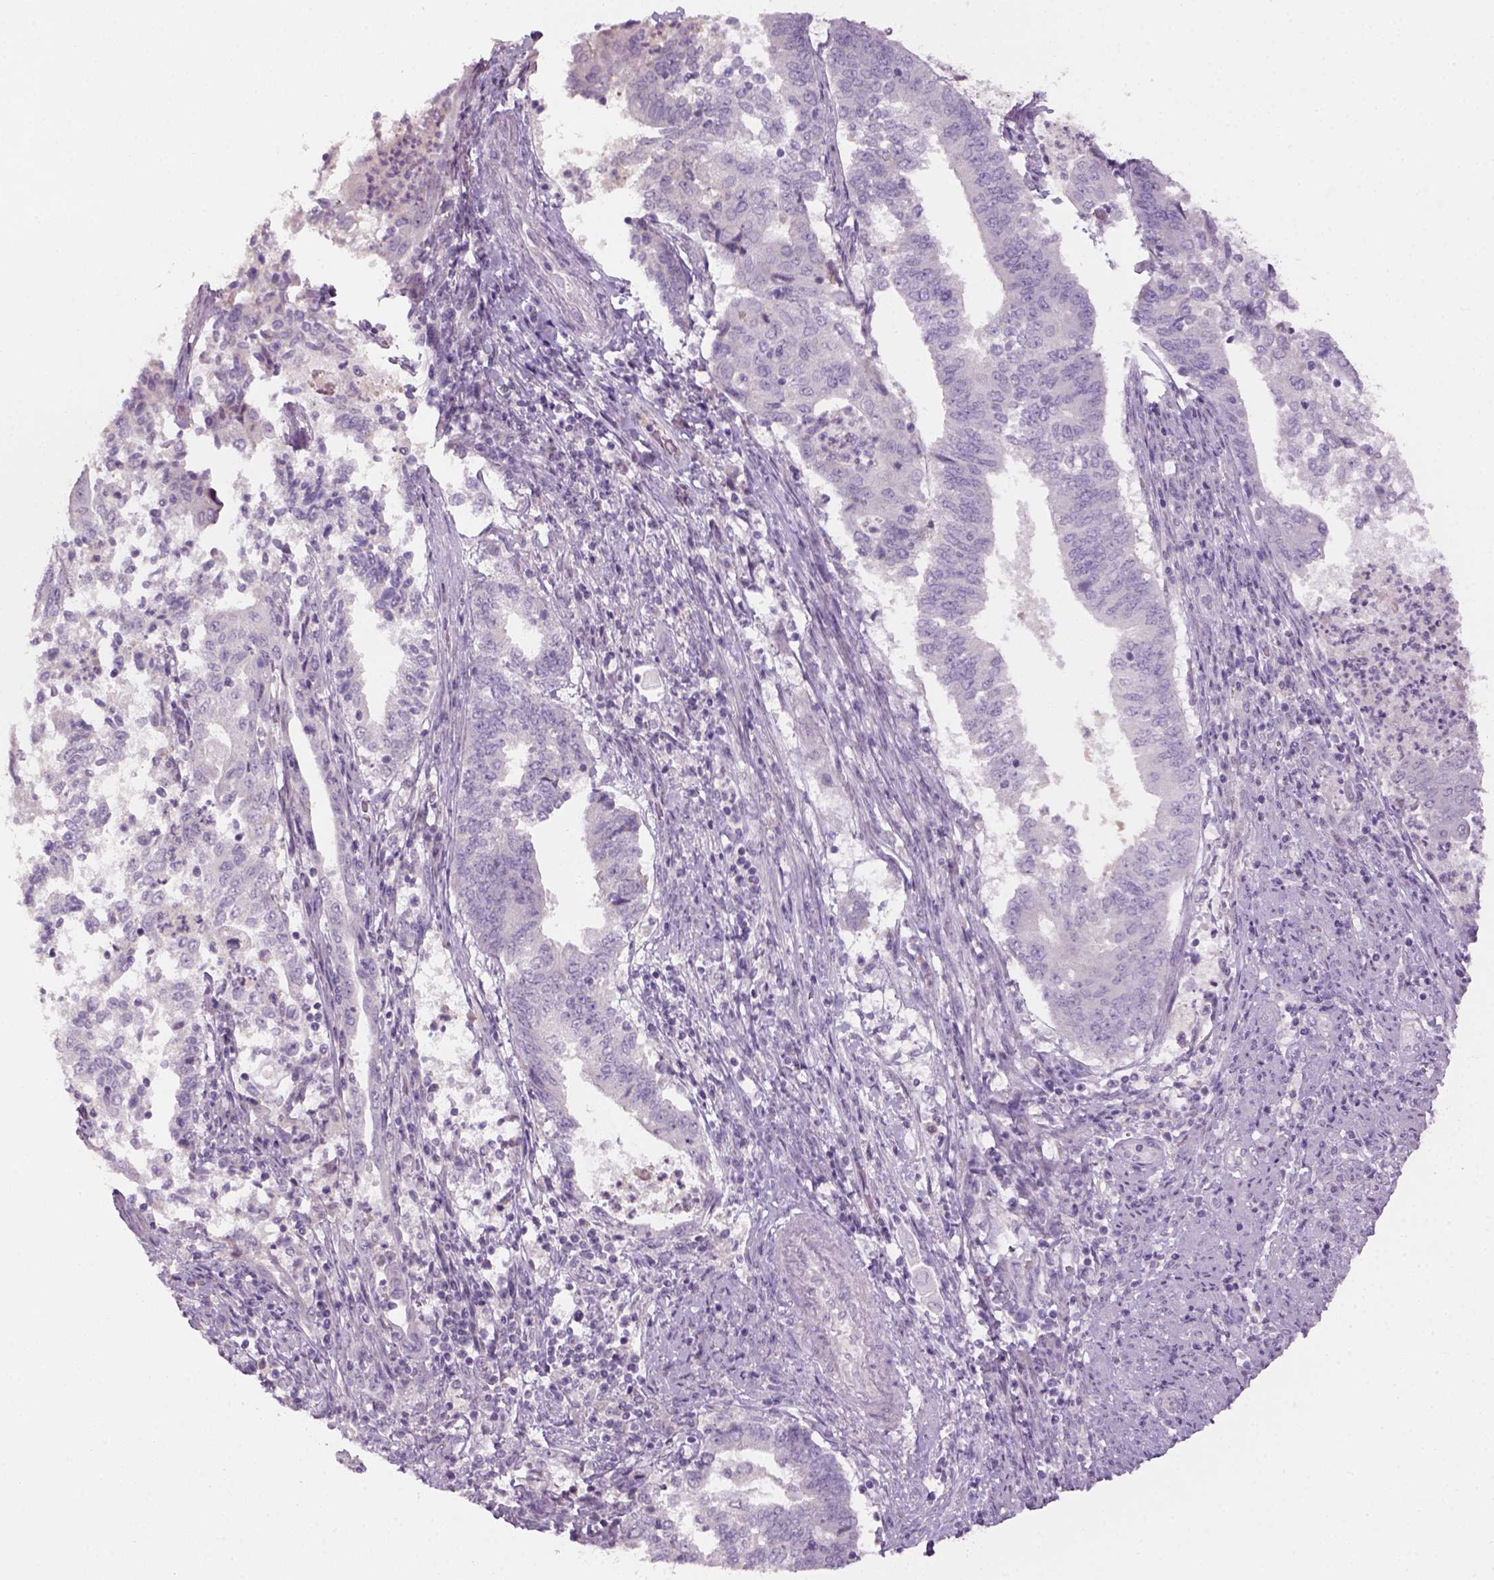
{"staining": {"intensity": "negative", "quantity": "none", "location": "none"}, "tissue": "endometrial cancer", "cell_type": "Tumor cells", "image_type": "cancer", "snomed": [{"axis": "morphology", "description": "Adenocarcinoma, NOS"}, {"axis": "topography", "description": "Endometrium"}], "caption": "Tumor cells show no significant protein expression in endometrial cancer.", "gene": "GFI1B", "patient": {"sex": "female", "age": 65}}